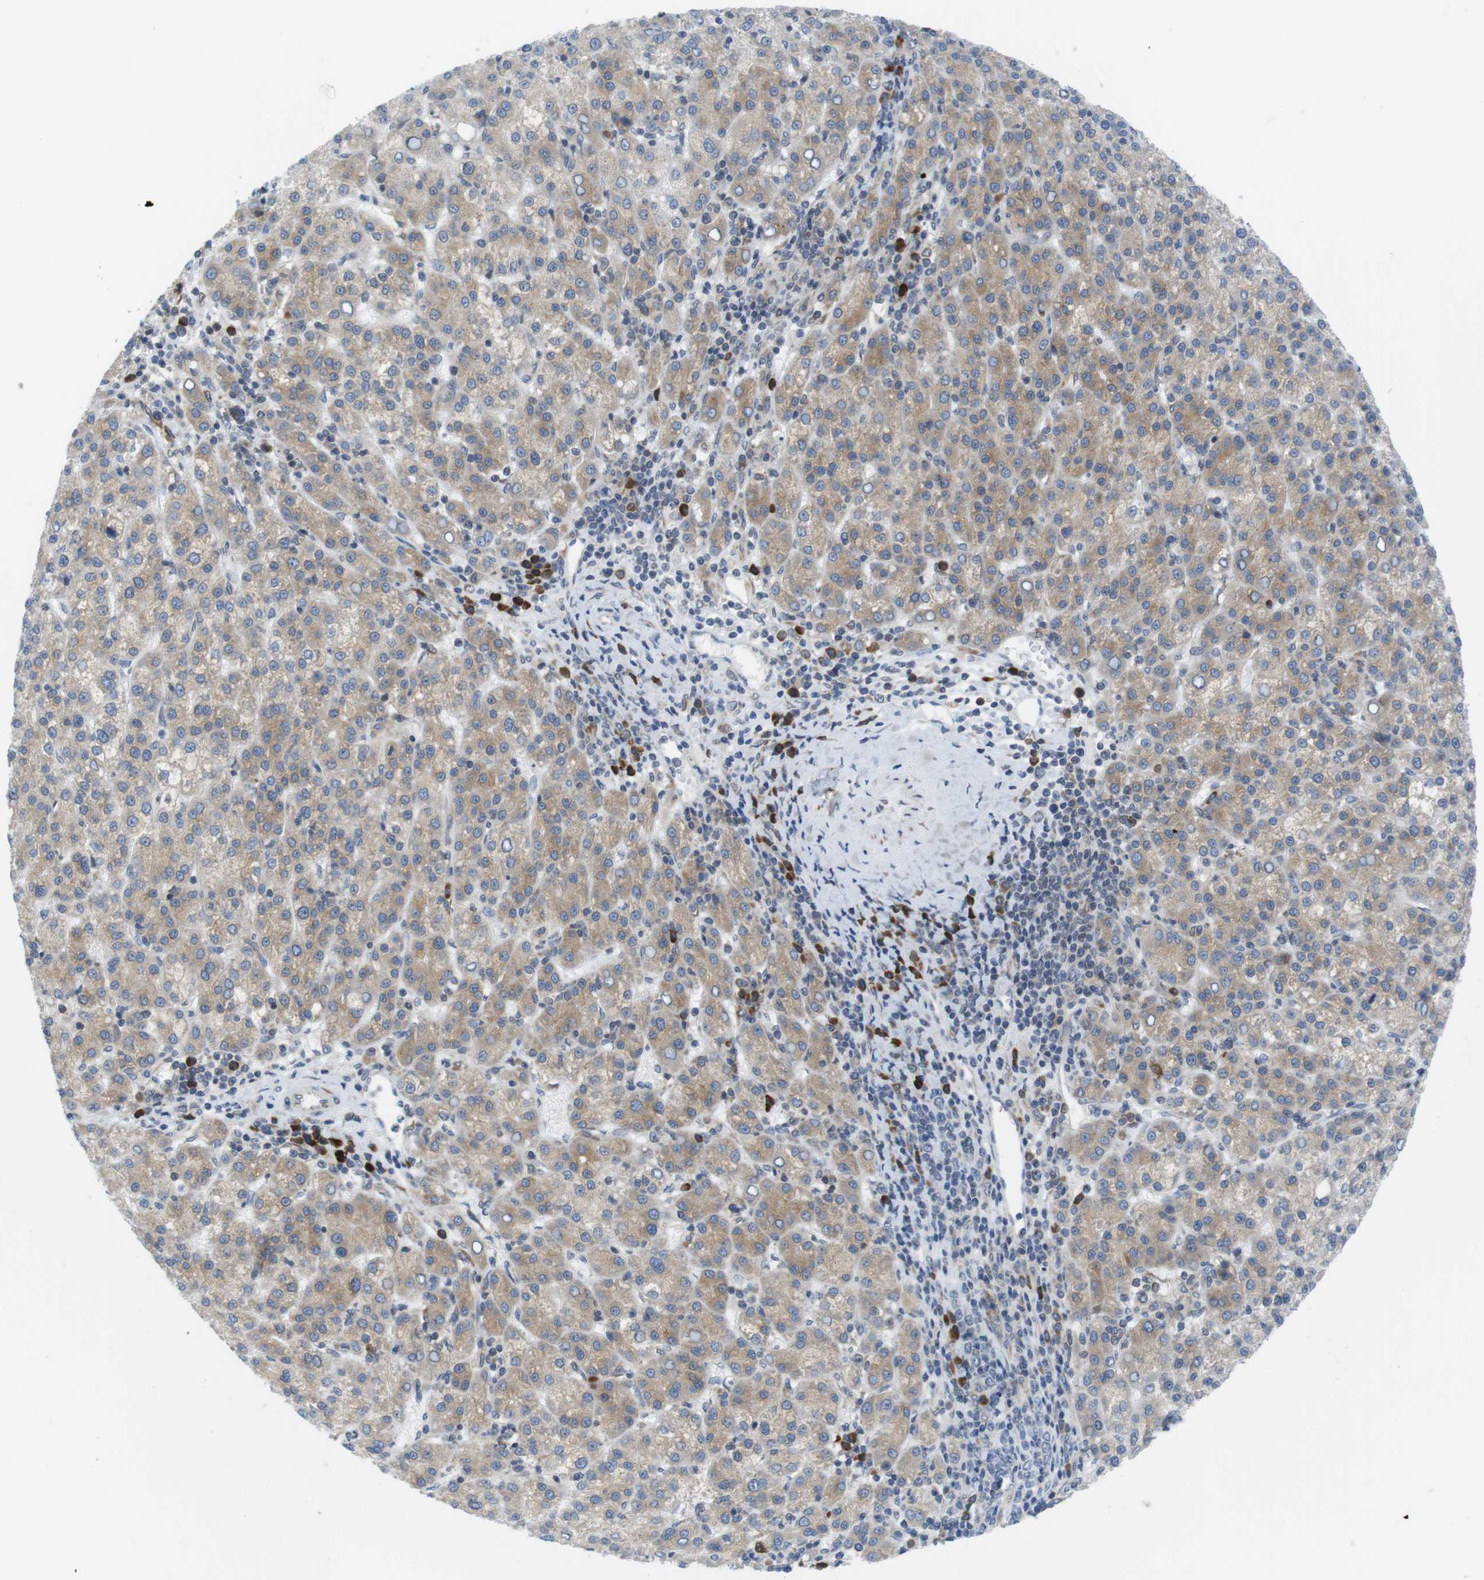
{"staining": {"intensity": "weak", "quantity": "25%-75%", "location": "cytoplasmic/membranous"}, "tissue": "liver cancer", "cell_type": "Tumor cells", "image_type": "cancer", "snomed": [{"axis": "morphology", "description": "Carcinoma, Hepatocellular, NOS"}, {"axis": "topography", "description": "Liver"}], "caption": "Immunohistochemistry of human hepatocellular carcinoma (liver) exhibits low levels of weak cytoplasmic/membranous expression in about 25%-75% of tumor cells.", "gene": "ERGIC3", "patient": {"sex": "female", "age": 58}}